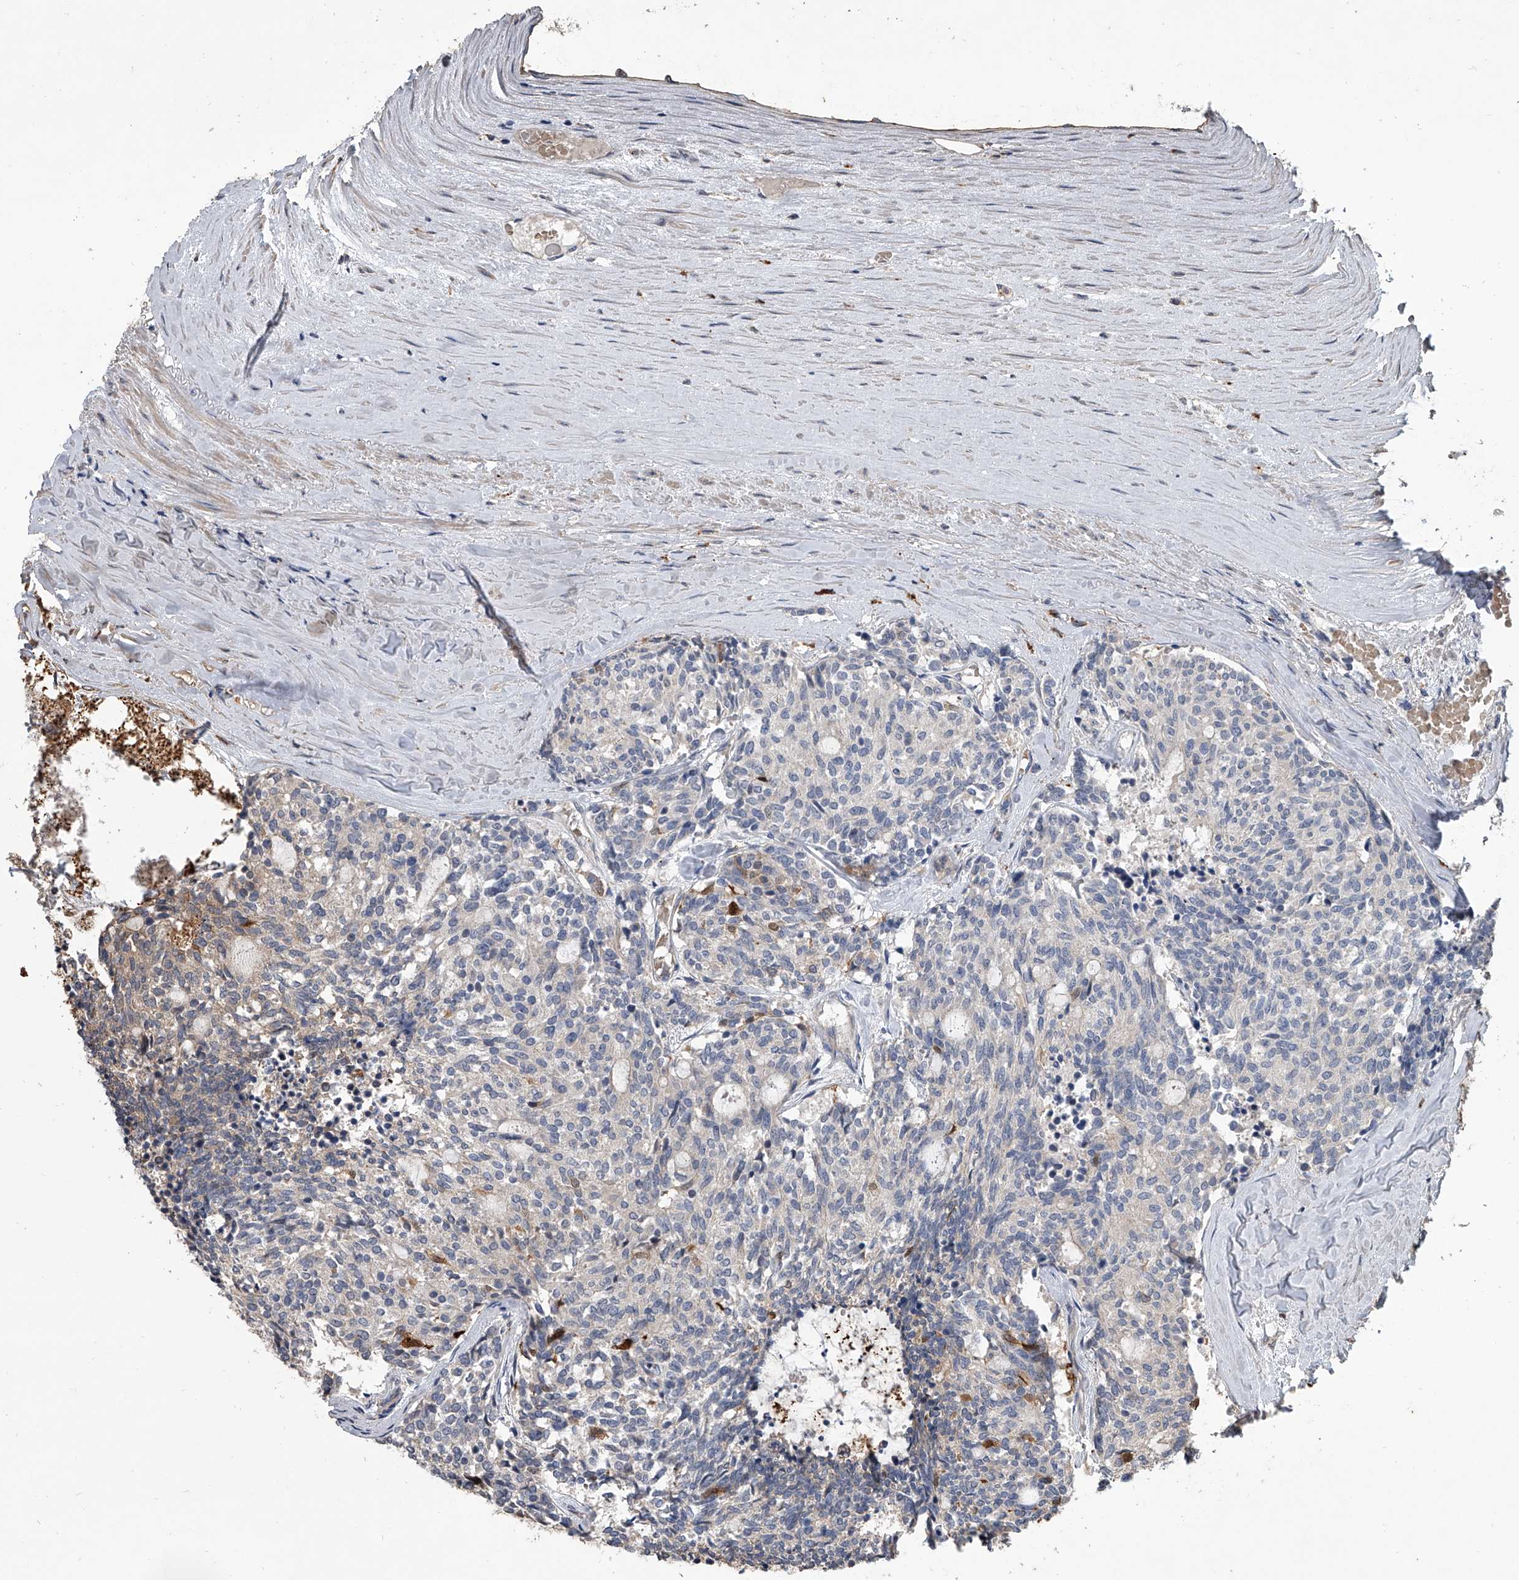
{"staining": {"intensity": "negative", "quantity": "none", "location": "none"}, "tissue": "carcinoid", "cell_type": "Tumor cells", "image_type": "cancer", "snomed": [{"axis": "morphology", "description": "Carcinoid, malignant, NOS"}, {"axis": "topography", "description": "Pancreas"}], "caption": "Carcinoid was stained to show a protein in brown. There is no significant positivity in tumor cells.", "gene": "DOCK9", "patient": {"sex": "female", "age": 54}}